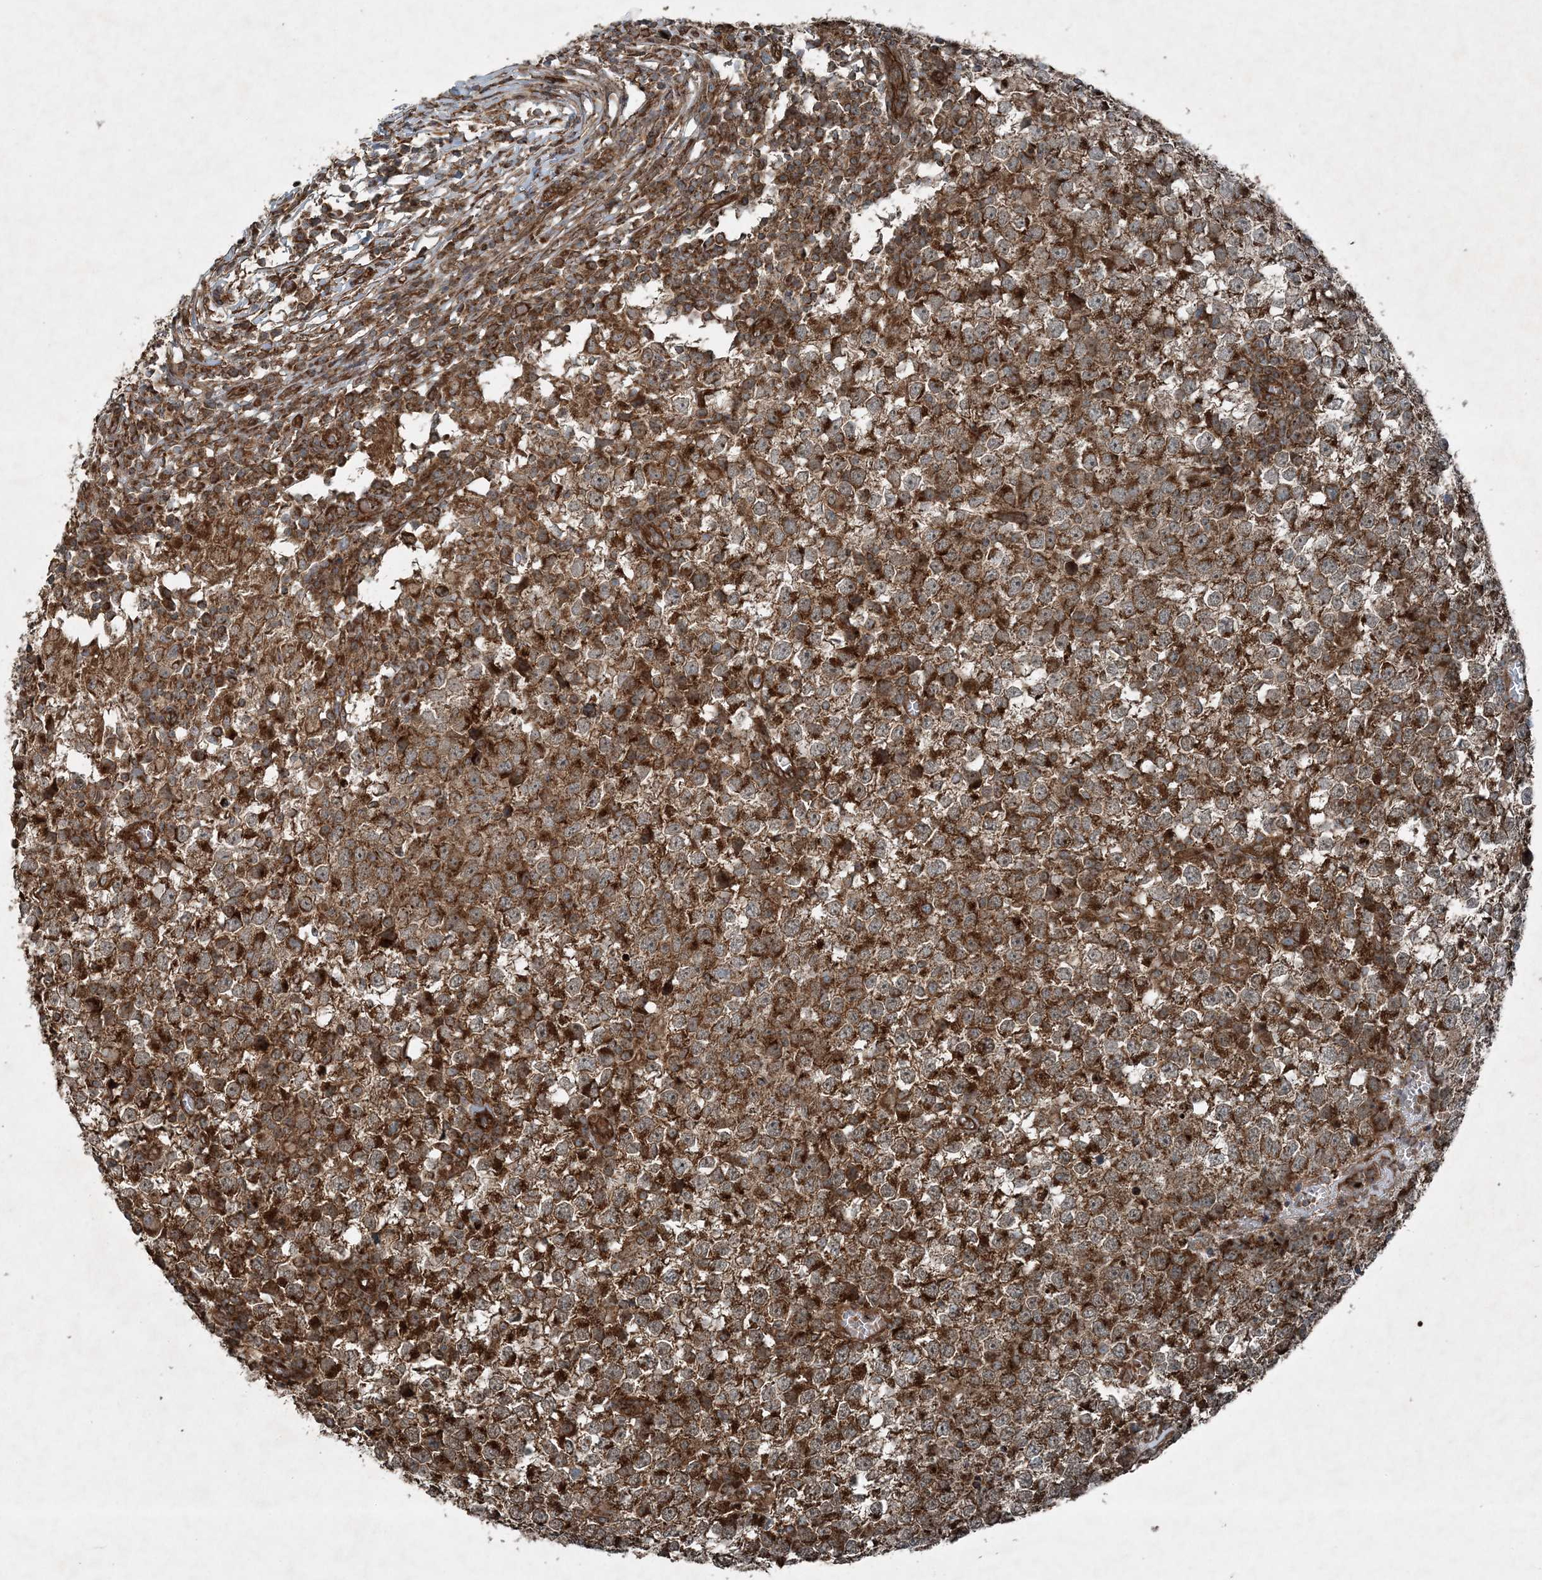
{"staining": {"intensity": "strong", "quantity": ">75%", "location": "cytoplasmic/membranous"}, "tissue": "testis cancer", "cell_type": "Tumor cells", "image_type": "cancer", "snomed": [{"axis": "morphology", "description": "Seminoma, NOS"}, {"axis": "topography", "description": "Testis"}], "caption": "Immunohistochemical staining of seminoma (testis) exhibits high levels of strong cytoplasmic/membranous expression in about >75% of tumor cells.", "gene": "COPS7B", "patient": {"sex": "male", "age": 65}}